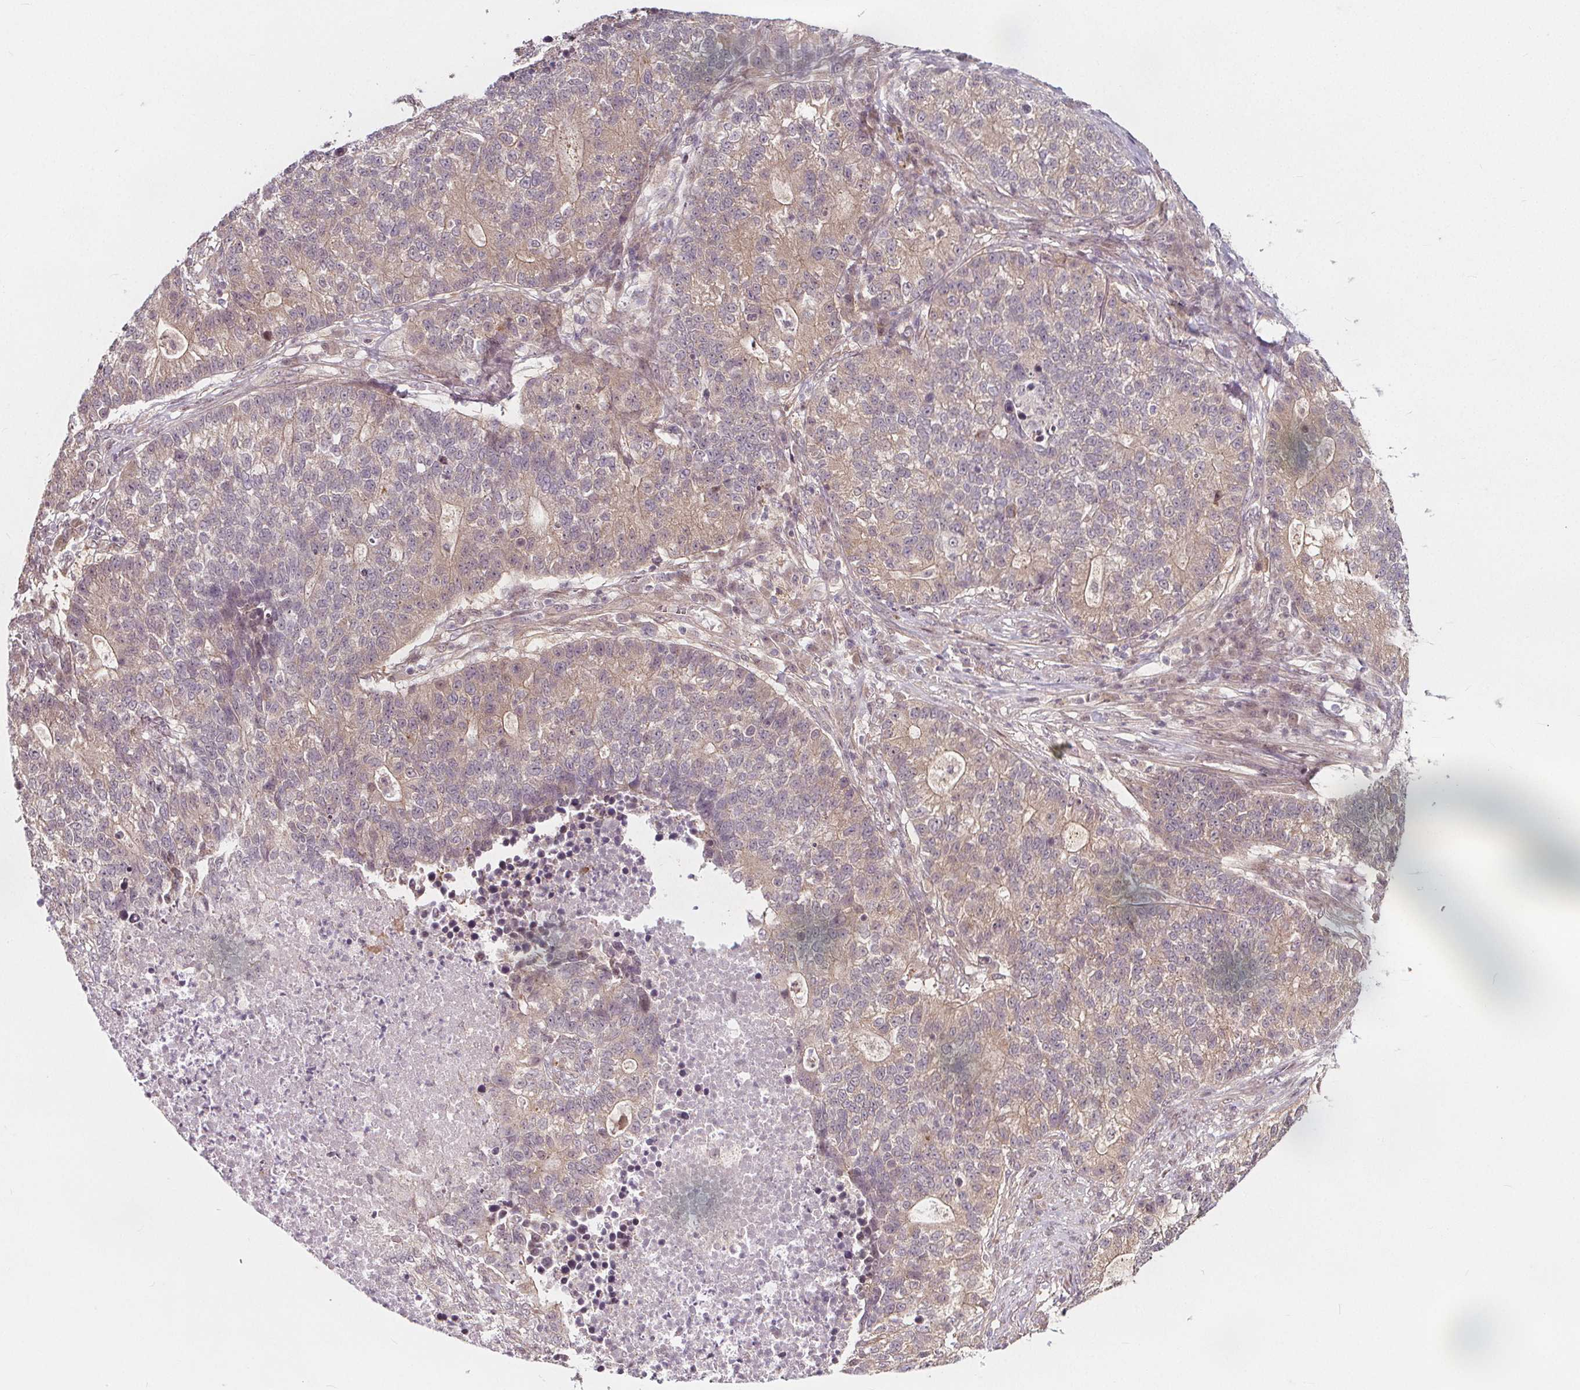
{"staining": {"intensity": "weak", "quantity": "<25%", "location": "cytoplasmic/membranous"}, "tissue": "lung cancer", "cell_type": "Tumor cells", "image_type": "cancer", "snomed": [{"axis": "morphology", "description": "Adenocarcinoma, NOS"}, {"axis": "topography", "description": "Lung"}], "caption": "Immunohistochemistry (IHC) histopathology image of adenocarcinoma (lung) stained for a protein (brown), which exhibits no staining in tumor cells. (DAB immunohistochemistry (IHC) visualized using brightfield microscopy, high magnification).", "gene": "AKT1S1", "patient": {"sex": "male", "age": 57}}